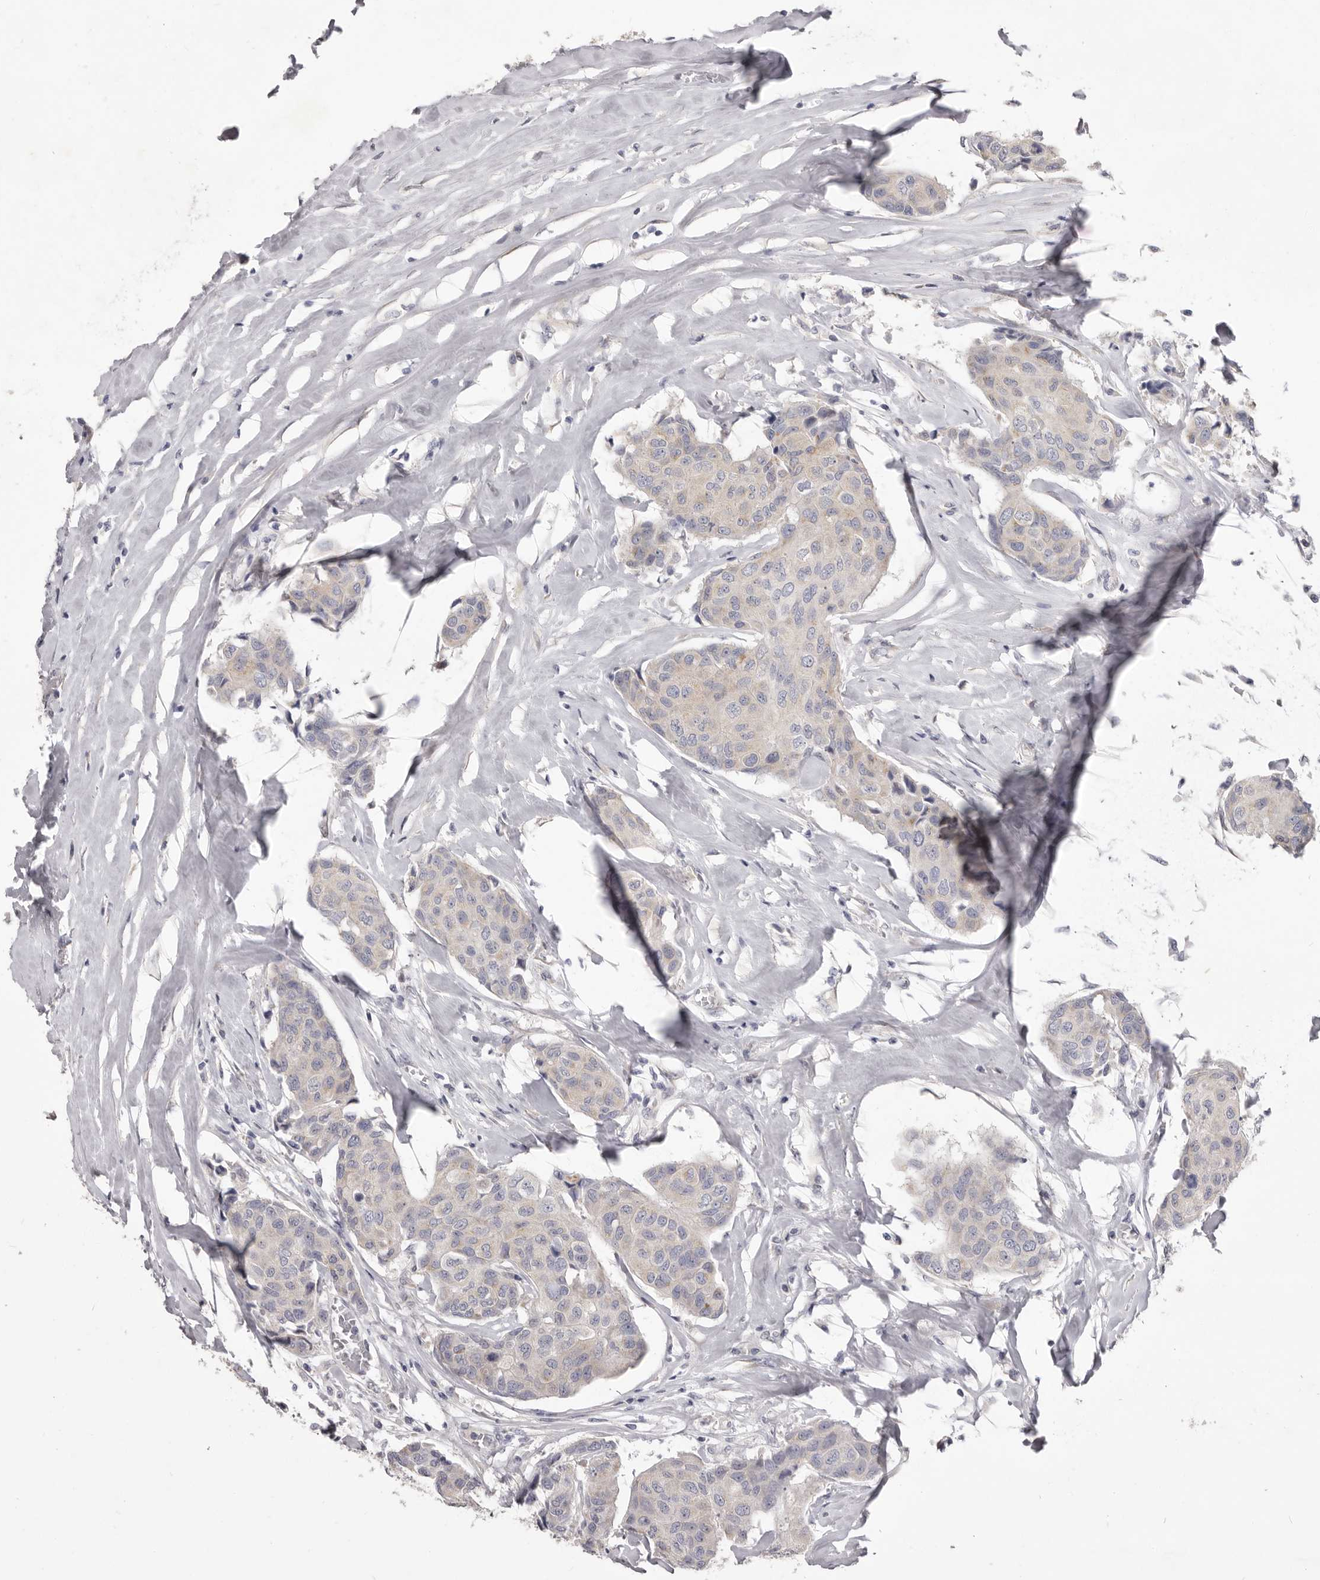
{"staining": {"intensity": "negative", "quantity": "none", "location": "none"}, "tissue": "breast cancer", "cell_type": "Tumor cells", "image_type": "cancer", "snomed": [{"axis": "morphology", "description": "Duct carcinoma"}, {"axis": "topography", "description": "Breast"}], "caption": "High power microscopy micrograph of an immunohistochemistry micrograph of invasive ductal carcinoma (breast), revealing no significant staining in tumor cells. (DAB immunohistochemistry, high magnification).", "gene": "TBC1D8B", "patient": {"sex": "female", "age": 80}}